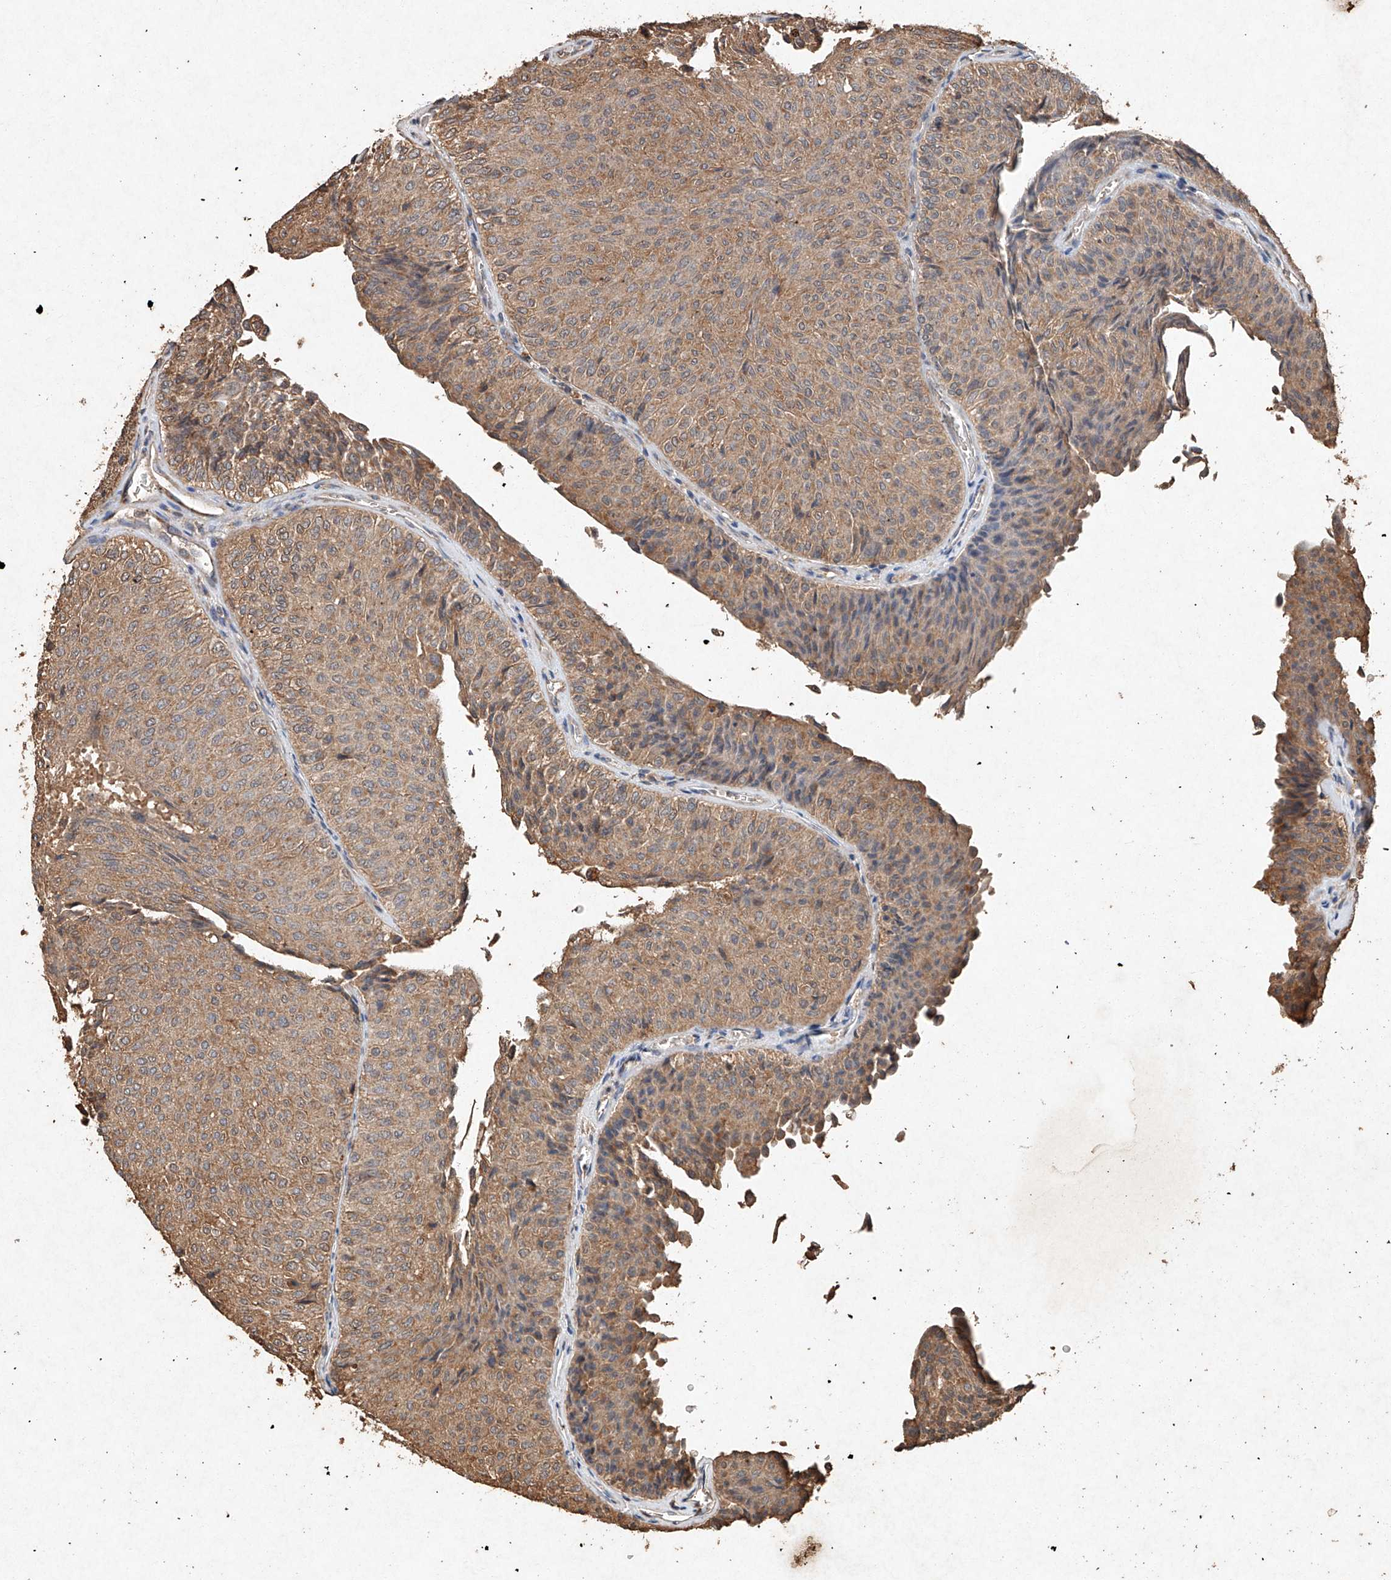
{"staining": {"intensity": "moderate", "quantity": ">75%", "location": "cytoplasmic/membranous"}, "tissue": "urothelial cancer", "cell_type": "Tumor cells", "image_type": "cancer", "snomed": [{"axis": "morphology", "description": "Urothelial carcinoma, Low grade"}, {"axis": "topography", "description": "Urinary bladder"}], "caption": "A high-resolution histopathology image shows immunohistochemistry staining of low-grade urothelial carcinoma, which reveals moderate cytoplasmic/membranous positivity in approximately >75% of tumor cells.", "gene": "STK3", "patient": {"sex": "male", "age": 78}}